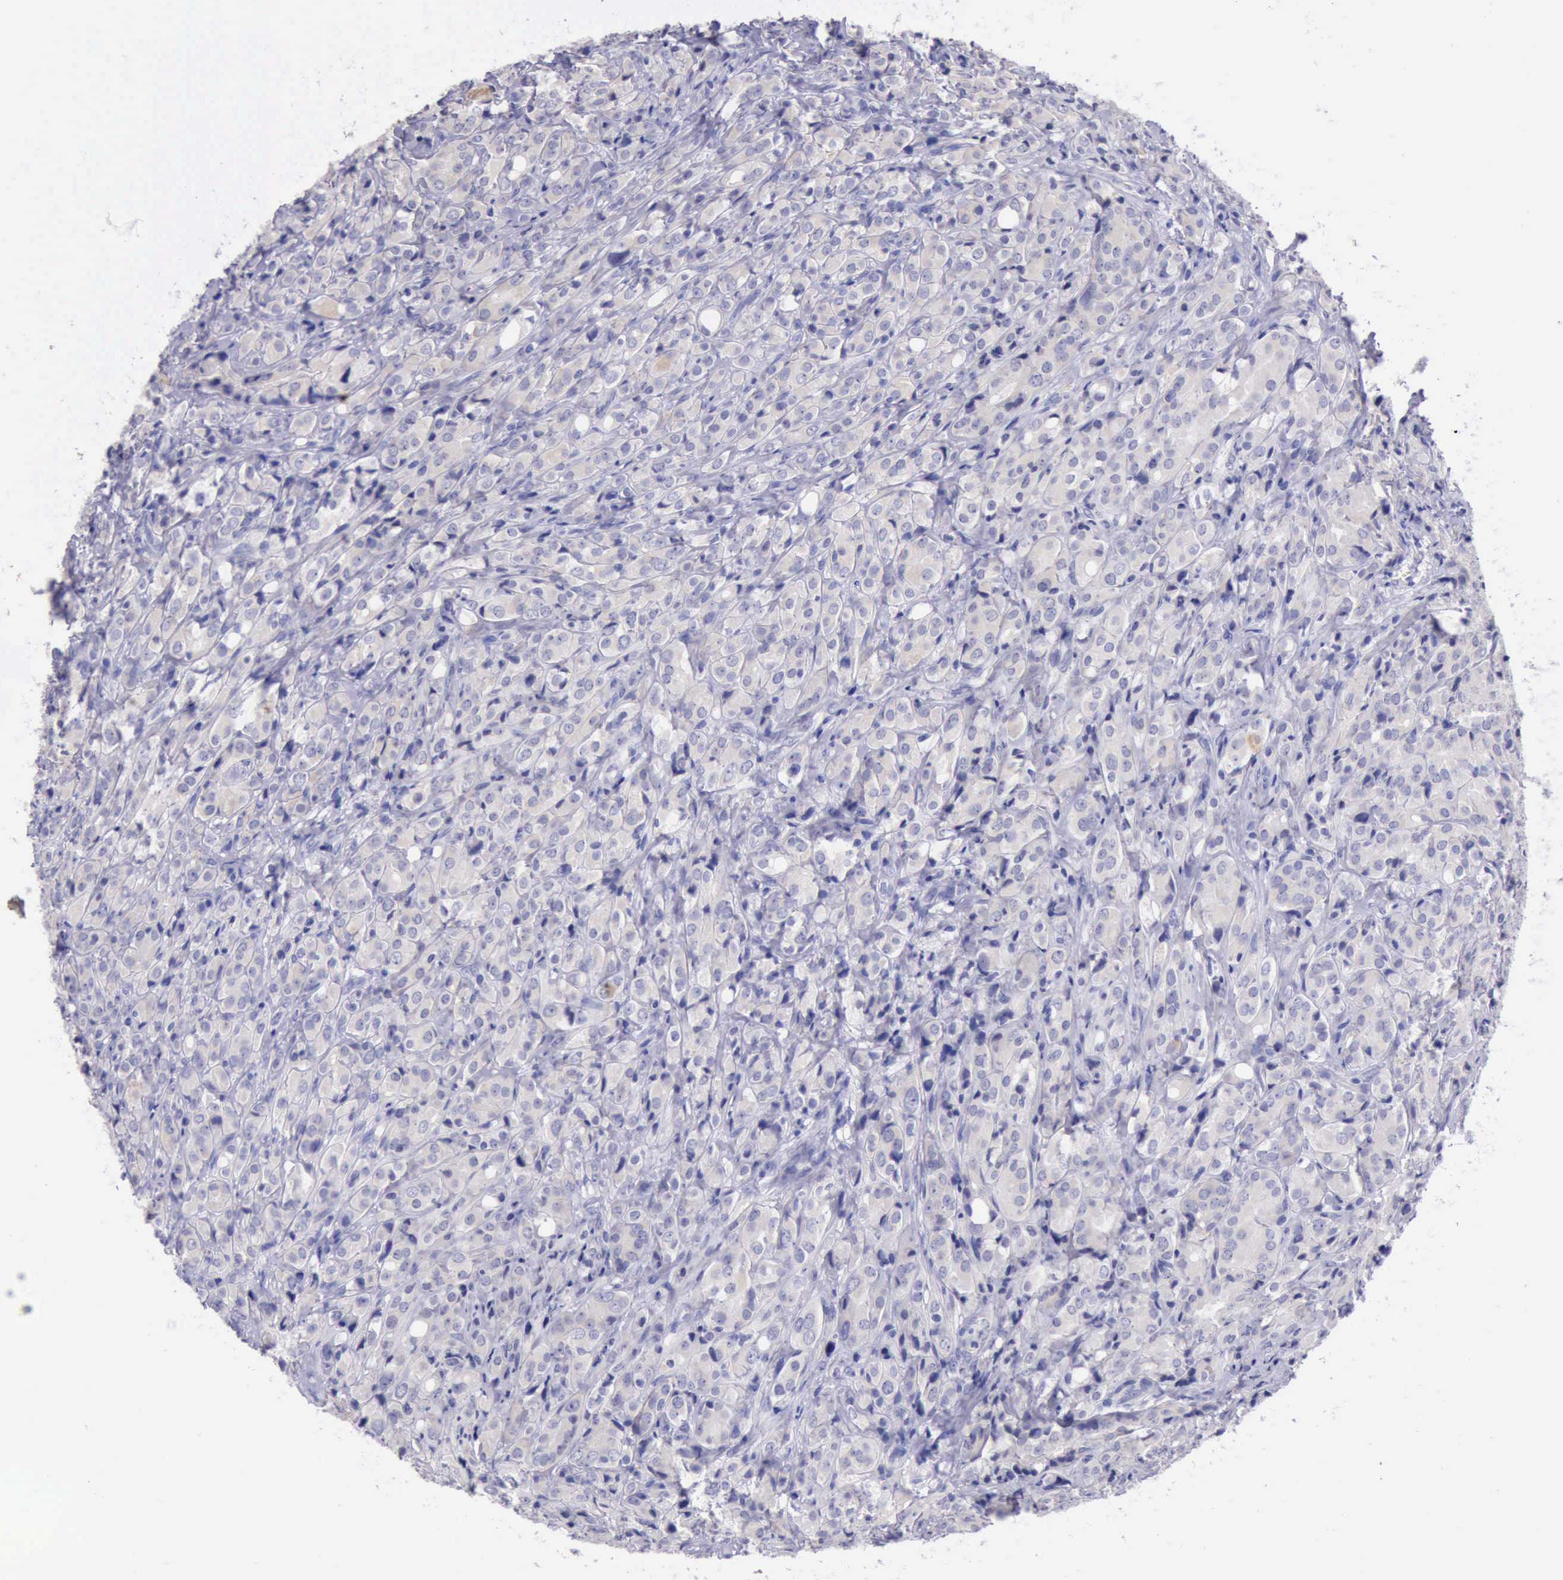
{"staining": {"intensity": "negative", "quantity": "none", "location": "none"}, "tissue": "prostate cancer", "cell_type": "Tumor cells", "image_type": "cancer", "snomed": [{"axis": "morphology", "description": "Adenocarcinoma, High grade"}, {"axis": "topography", "description": "Prostate"}], "caption": "The micrograph demonstrates no significant staining in tumor cells of prostate adenocarcinoma (high-grade).", "gene": "LRFN5", "patient": {"sex": "male", "age": 68}}